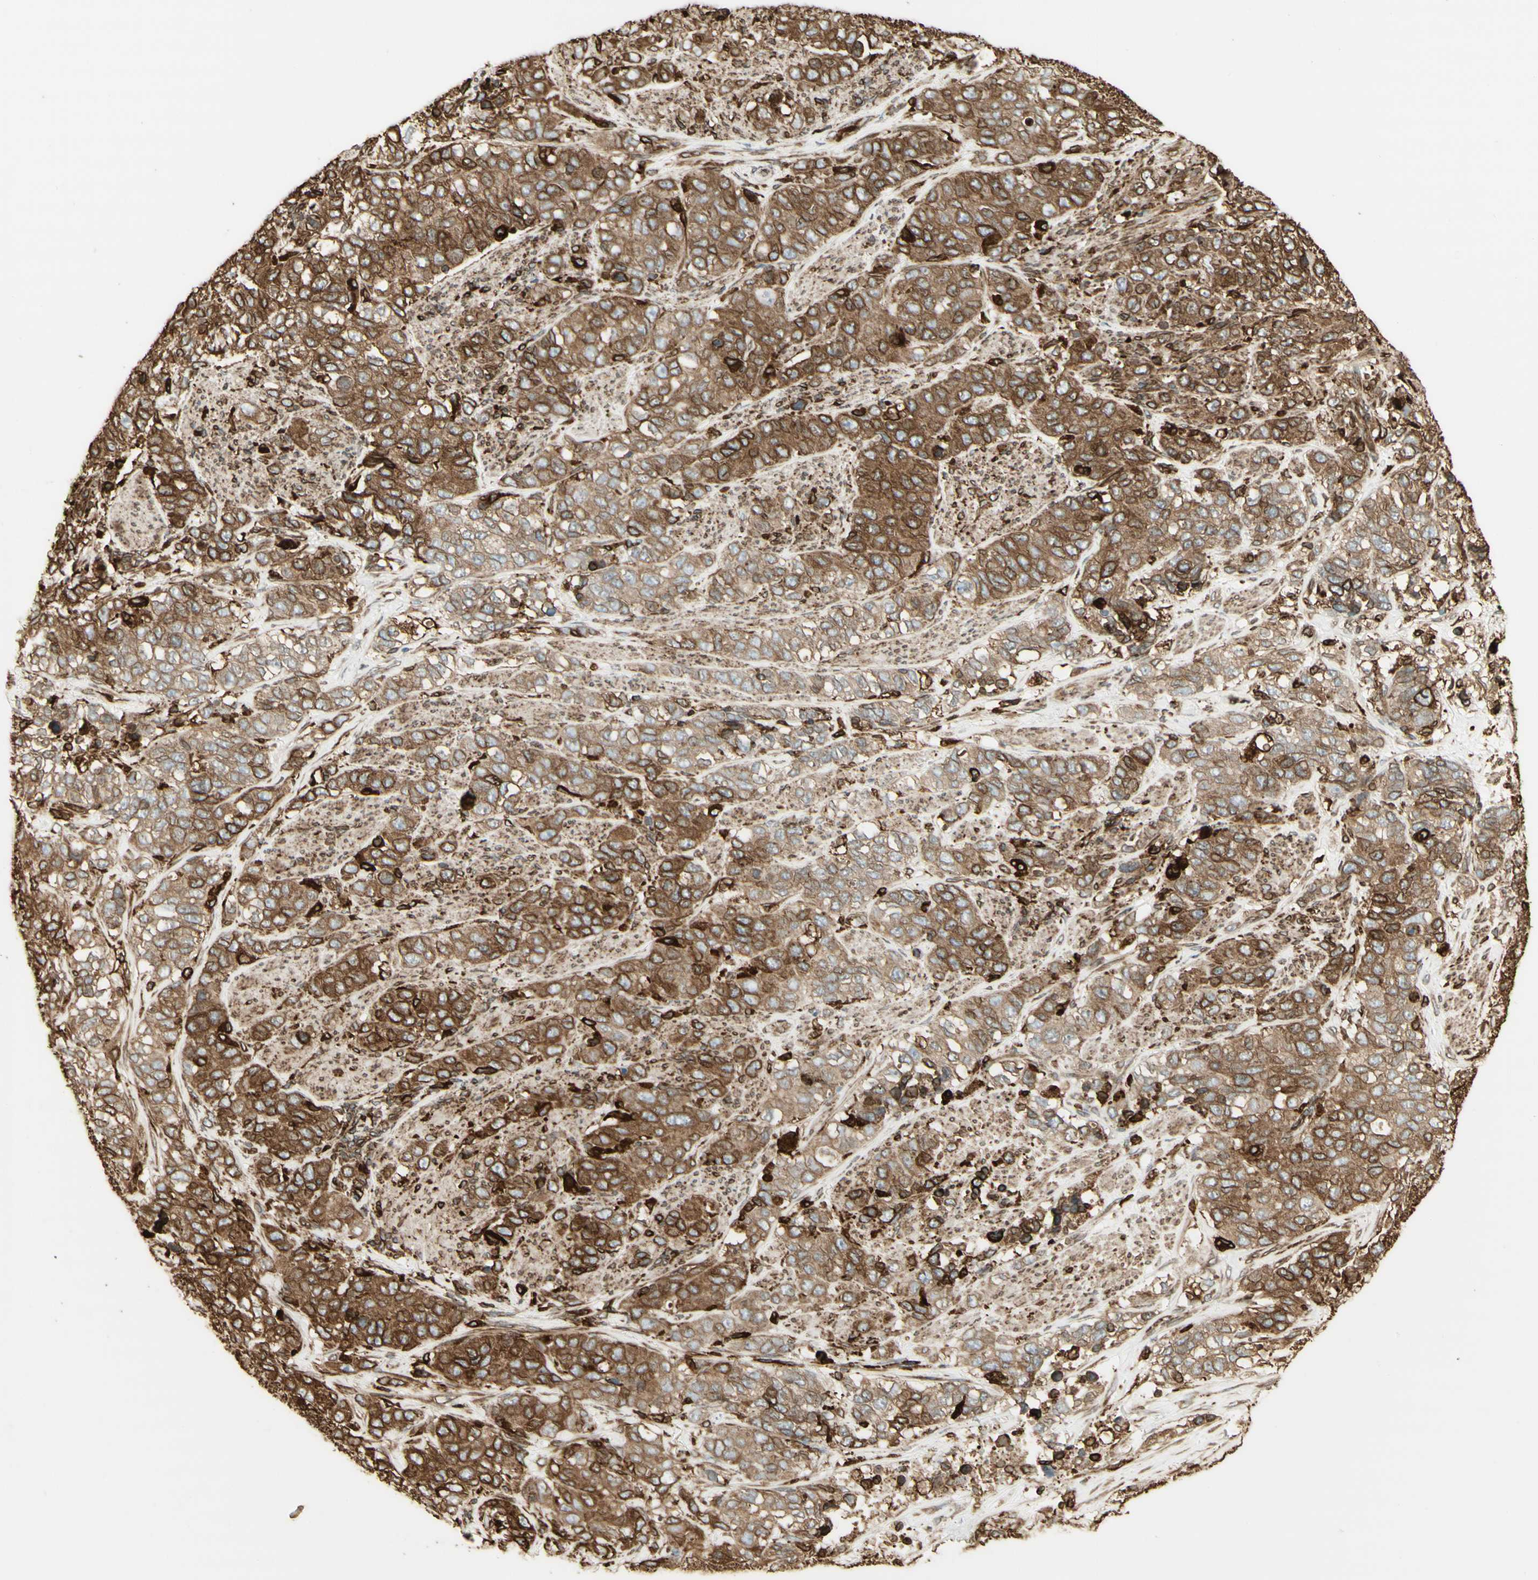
{"staining": {"intensity": "moderate", "quantity": ">75%", "location": "cytoplasmic/membranous"}, "tissue": "stomach cancer", "cell_type": "Tumor cells", "image_type": "cancer", "snomed": [{"axis": "morphology", "description": "Adenocarcinoma, NOS"}, {"axis": "topography", "description": "Stomach"}], "caption": "Immunohistochemical staining of human stomach adenocarcinoma reveals moderate cytoplasmic/membranous protein expression in about >75% of tumor cells. (brown staining indicates protein expression, while blue staining denotes nuclei).", "gene": "CANX", "patient": {"sex": "male", "age": 48}}